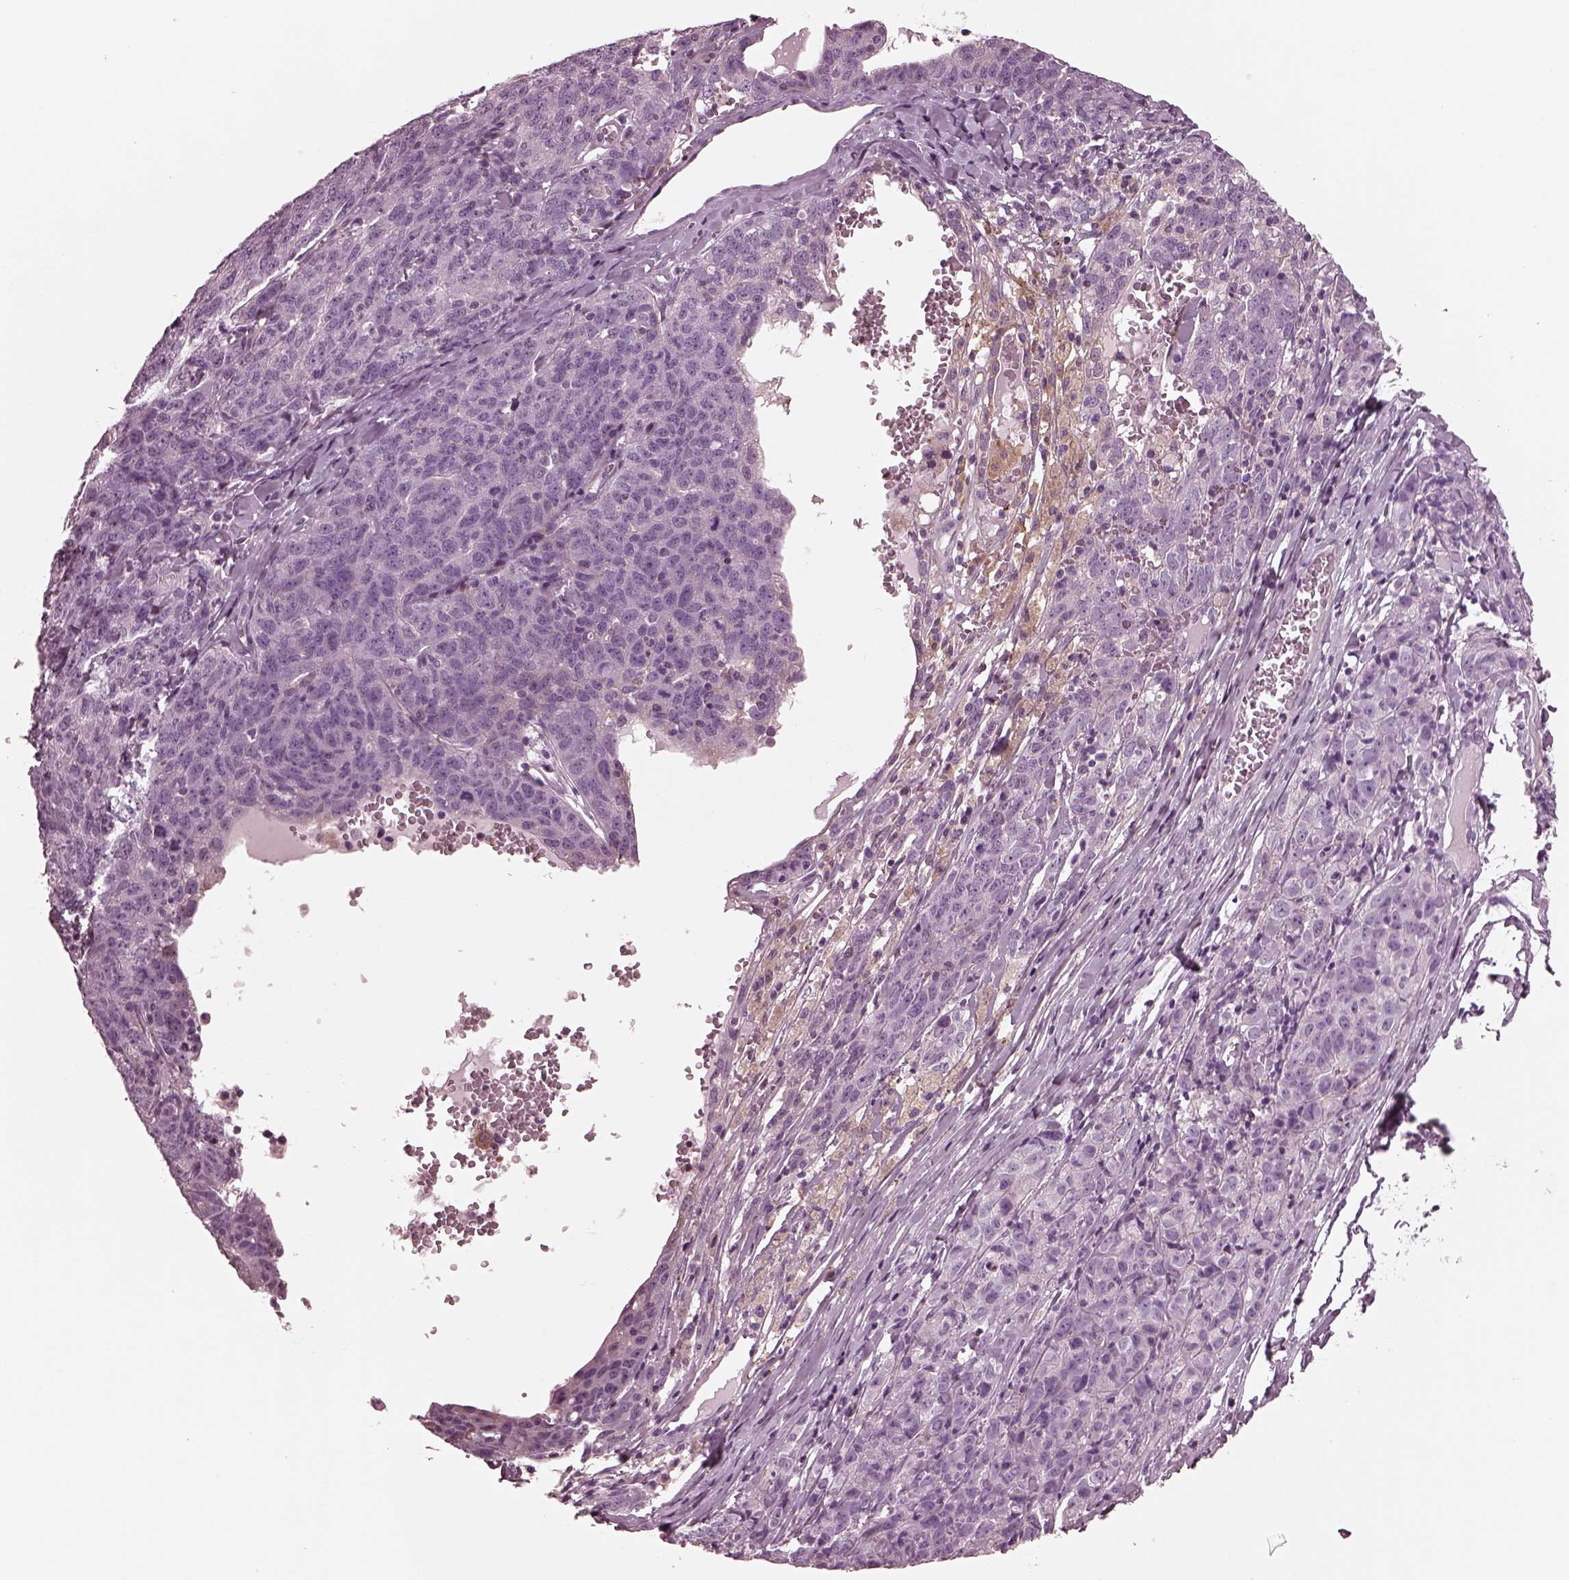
{"staining": {"intensity": "negative", "quantity": "none", "location": "none"}, "tissue": "ovarian cancer", "cell_type": "Tumor cells", "image_type": "cancer", "snomed": [{"axis": "morphology", "description": "Cystadenocarcinoma, serous, NOS"}, {"axis": "topography", "description": "Ovary"}], "caption": "Tumor cells are negative for protein expression in human ovarian serous cystadenocarcinoma.", "gene": "GDF11", "patient": {"sex": "female", "age": 71}}